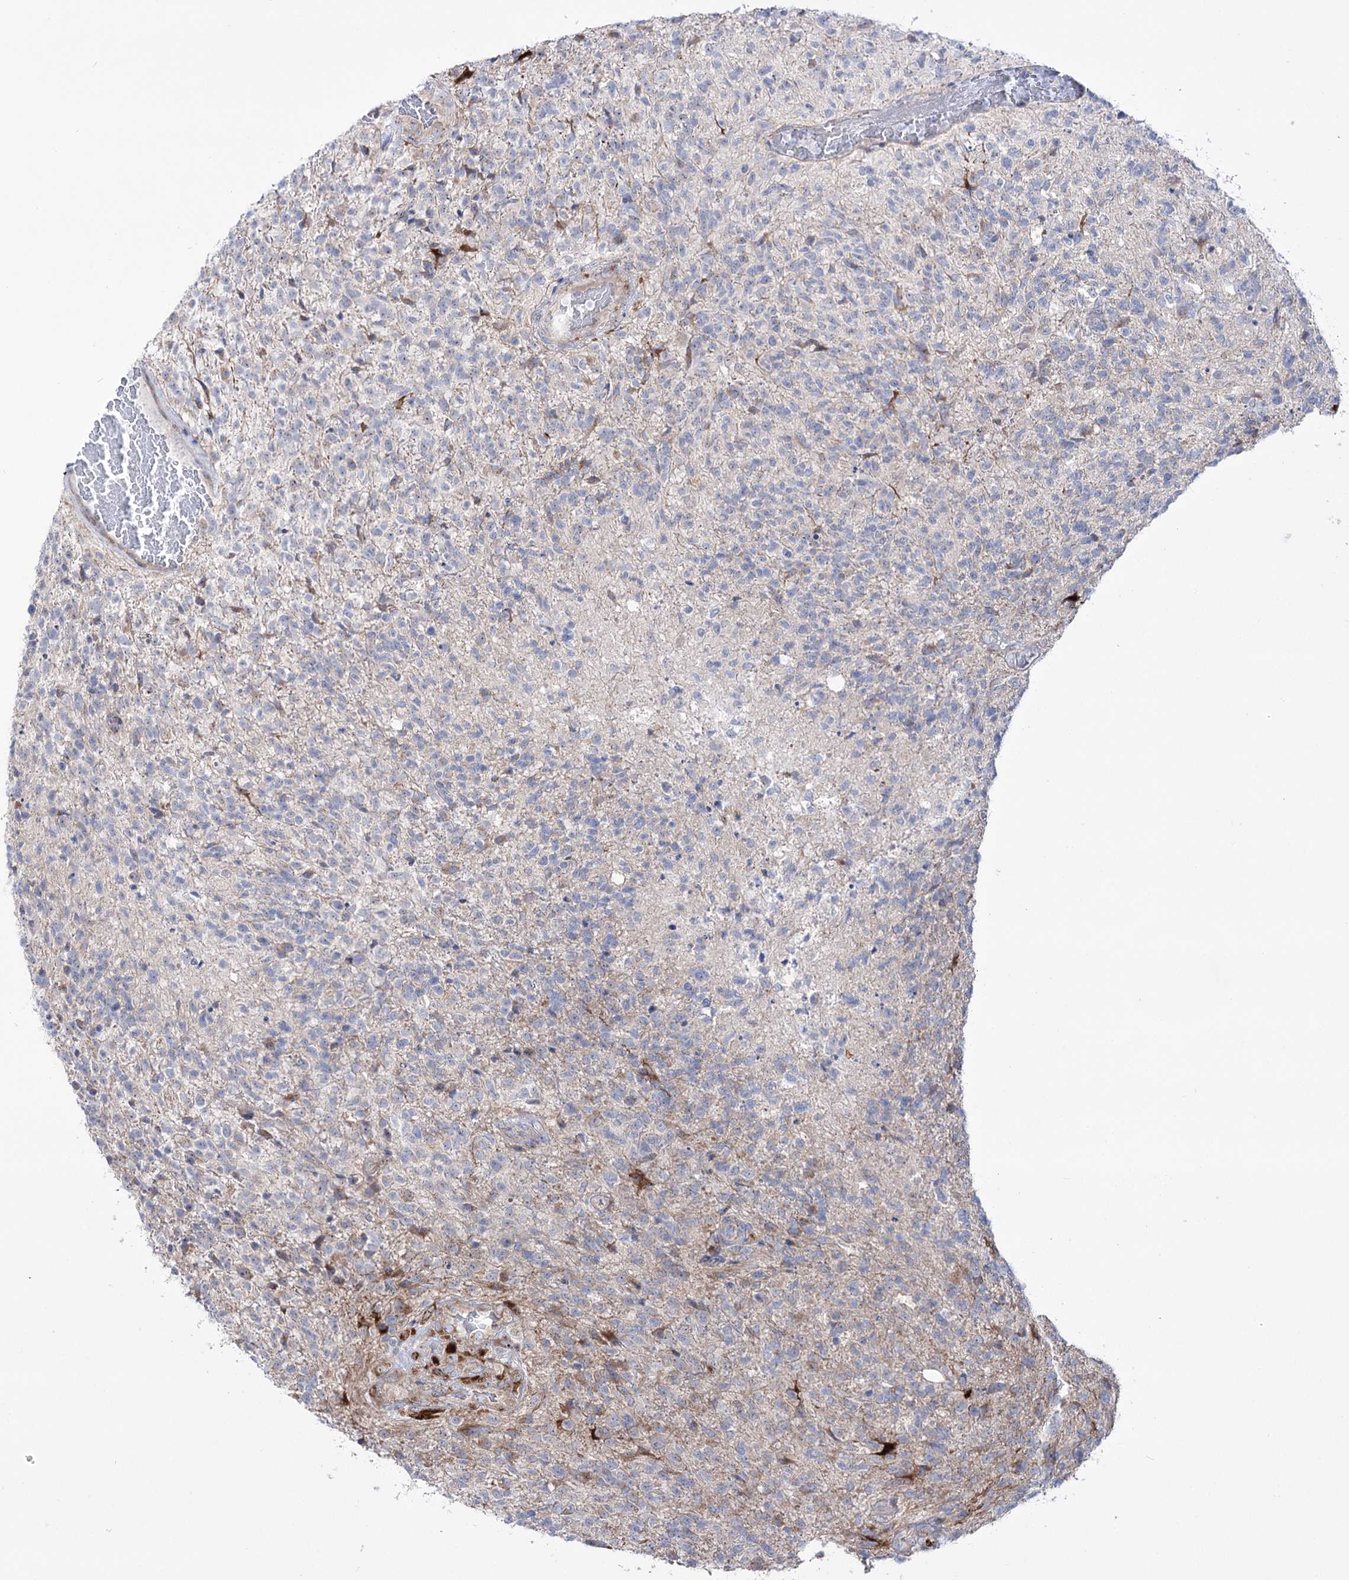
{"staining": {"intensity": "negative", "quantity": "none", "location": "none"}, "tissue": "glioma", "cell_type": "Tumor cells", "image_type": "cancer", "snomed": [{"axis": "morphology", "description": "Glioma, malignant, High grade"}, {"axis": "topography", "description": "Brain"}], "caption": "IHC of human glioma exhibits no positivity in tumor cells.", "gene": "METTL5", "patient": {"sex": "male", "age": 56}}